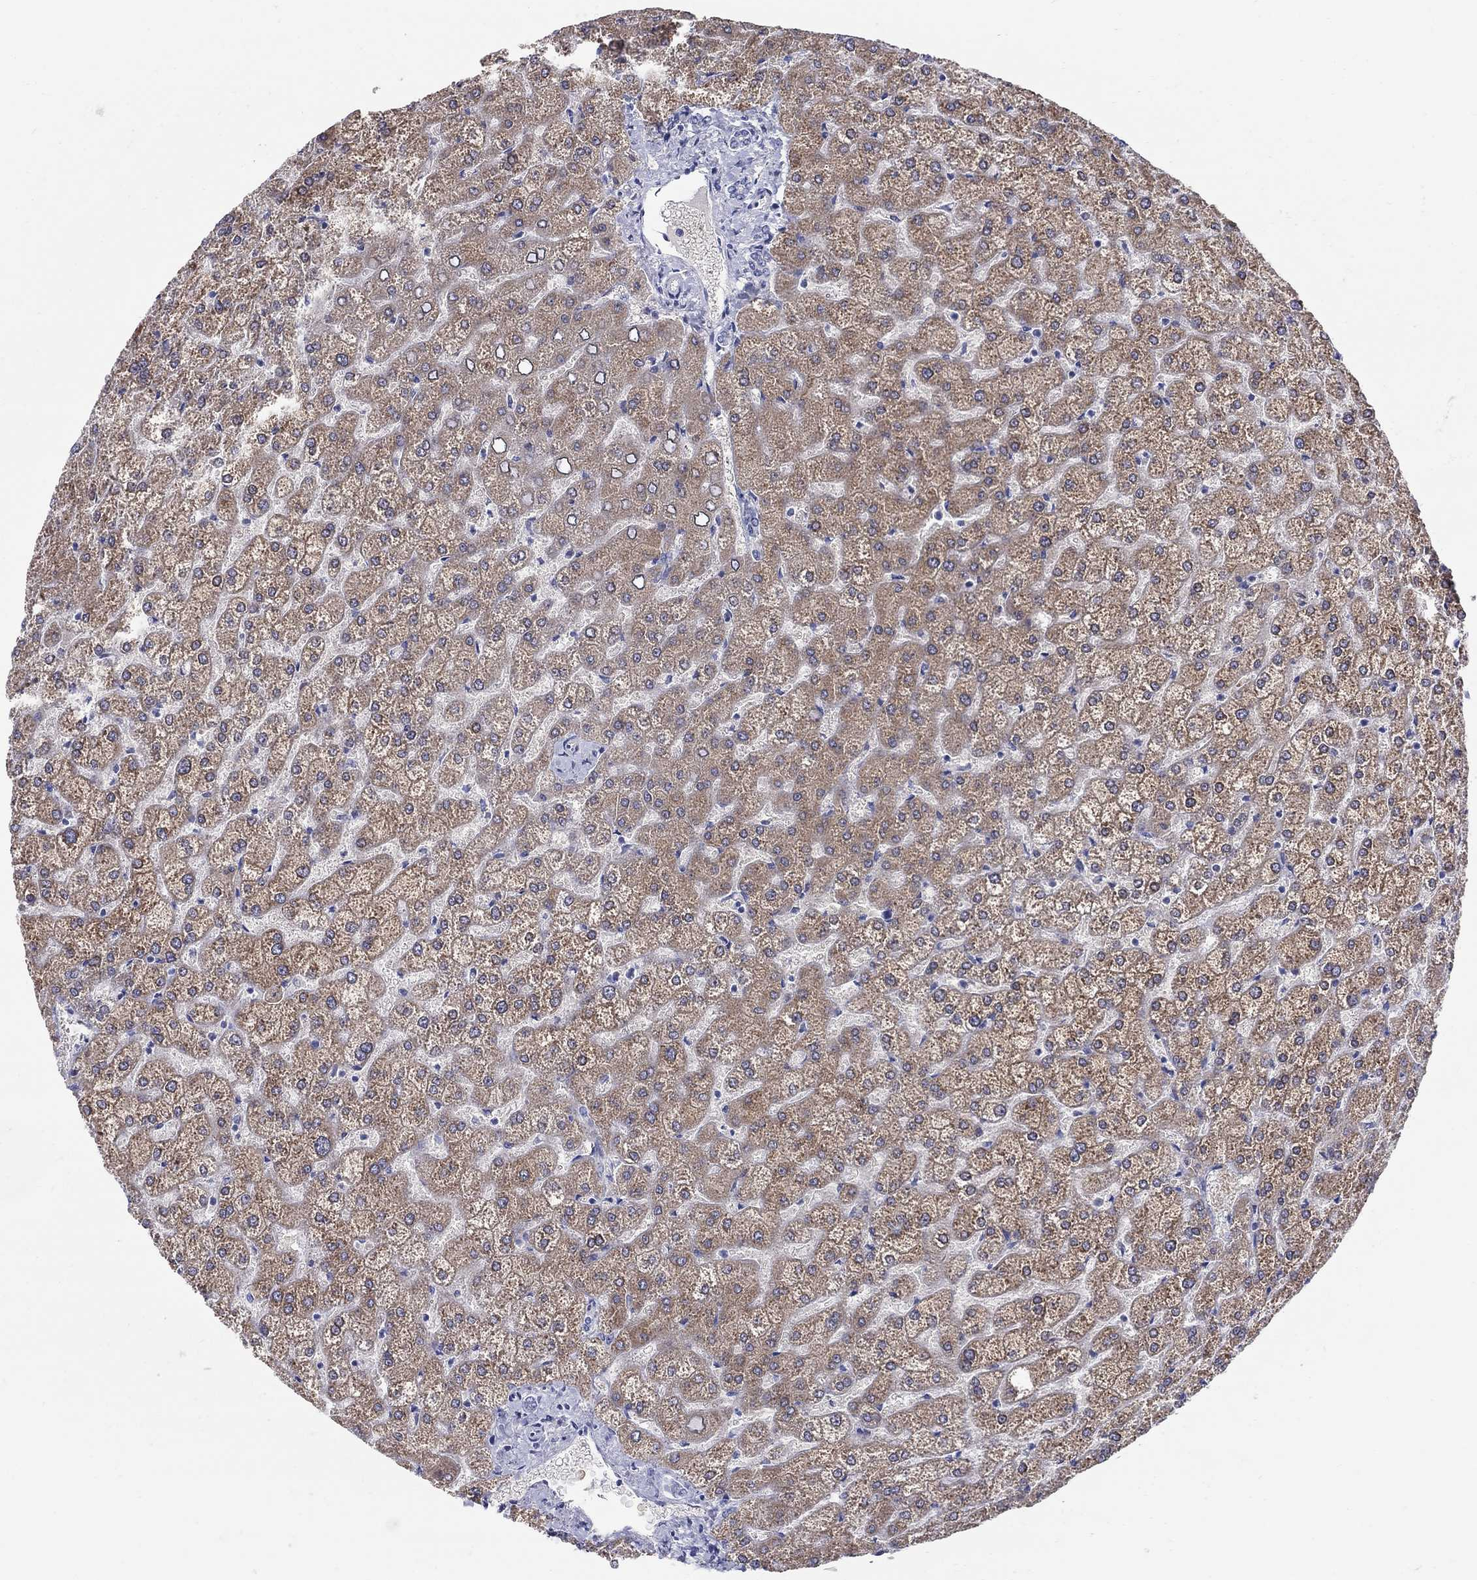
{"staining": {"intensity": "negative", "quantity": "none", "location": "none"}, "tissue": "liver", "cell_type": "Cholangiocytes", "image_type": "normal", "snomed": [{"axis": "morphology", "description": "Normal tissue, NOS"}, {"axis": "topography", "description": "Liver"}], "caption": "High power microscopy micrograph of an immunohistochemistry (IHC) histopathology image of unremarkable liver, revealing no significant expression in cholangiocytes. (DAB IHC, high magnification).", "gene": "REEP2", "patient": {"sex": "female", "age": 32}}